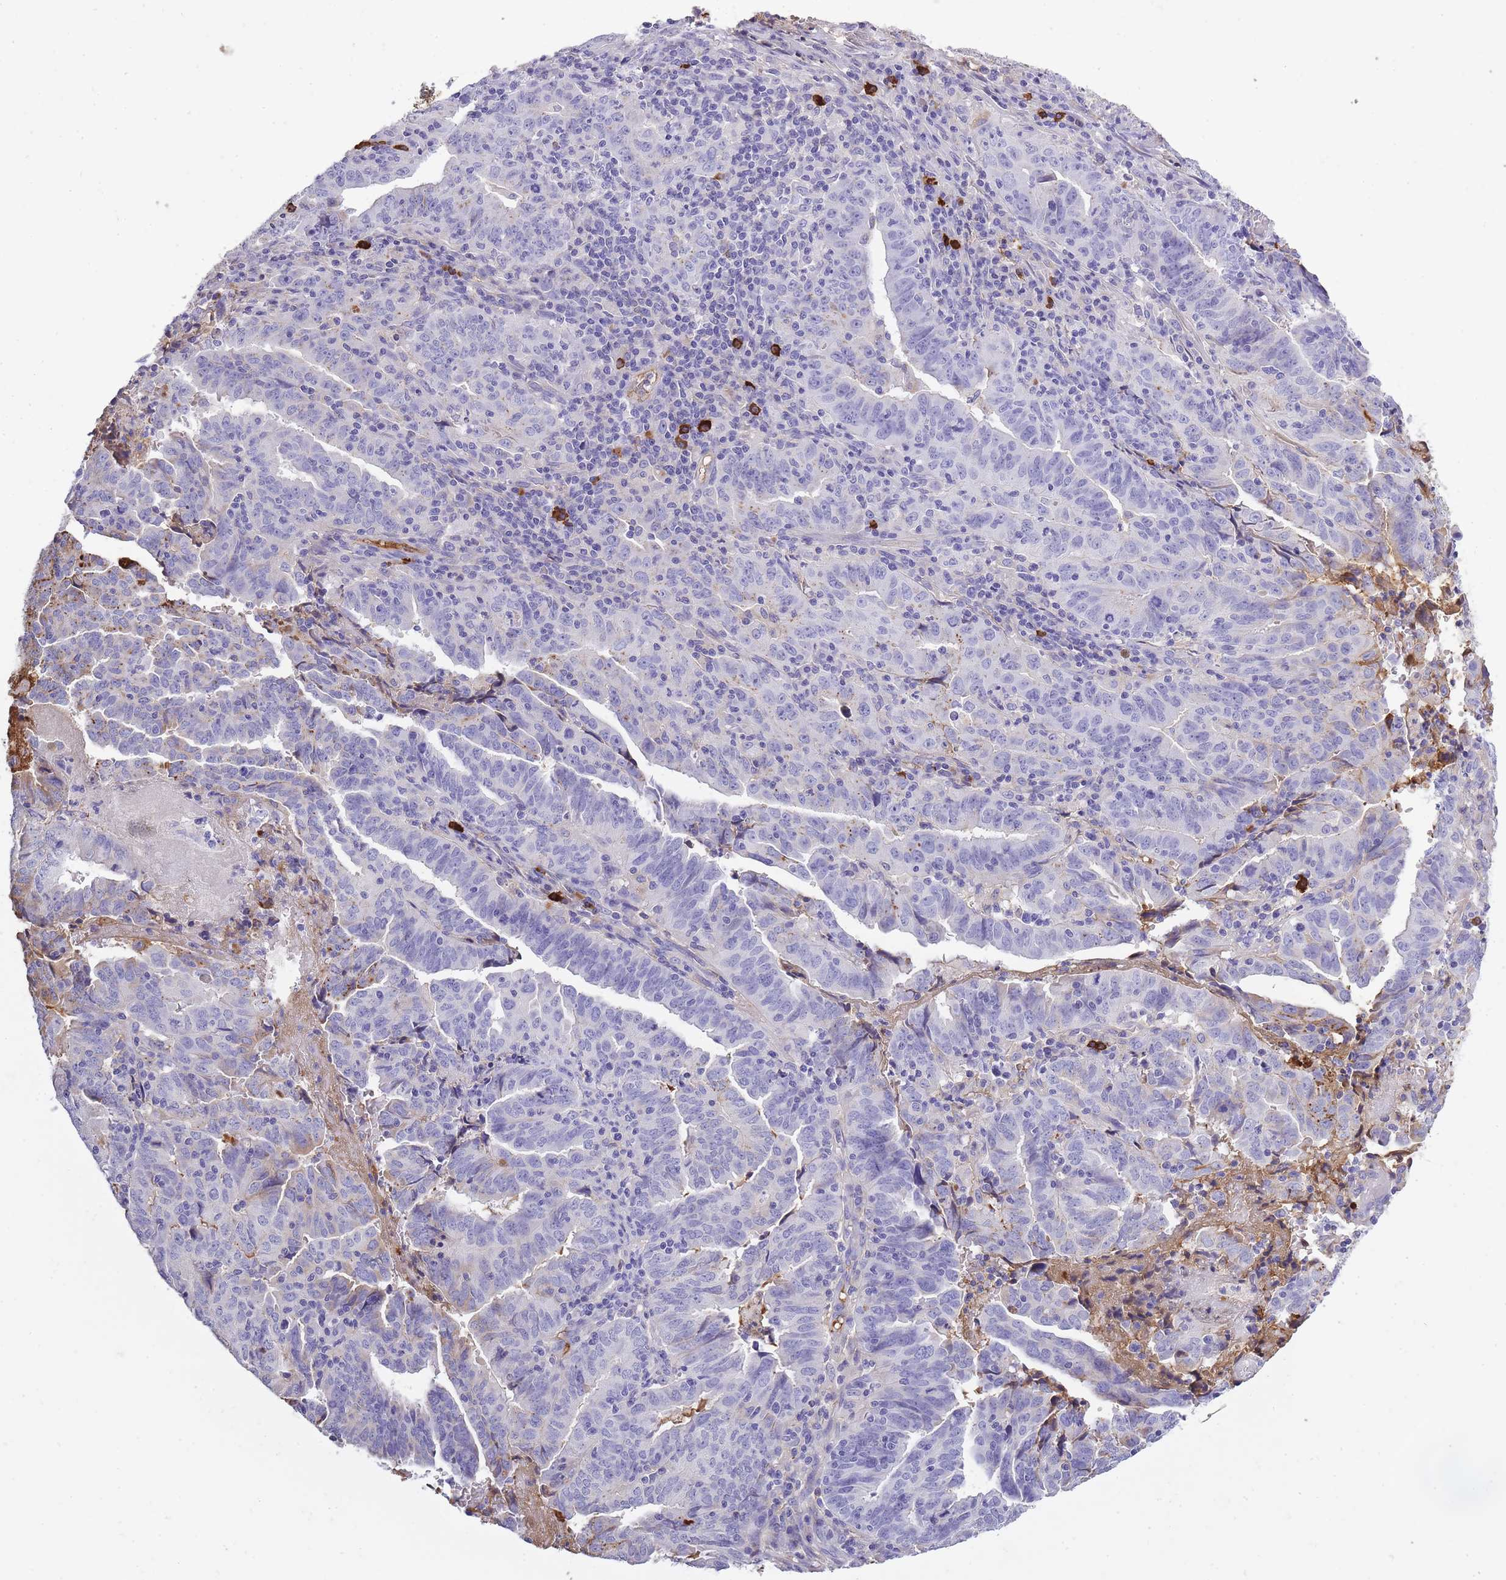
{"staining": {"intensity": "negative", "quantity": "none", "location": "none"}, "tissue": "endometrial cancer", "cell_type": "Tumor cells", "image_type": "cancer", "snomed": [{"axis": "morphology", "description": "Adenocarcinoma, NOS"}, {"axis": "topography", "description": "Endometrium"}], "caption": "Immunohistochemistry (IHC) image of neoplastic tissue: endometrial cancer (adenocarcinoma) stained with DAB (3,3'-diaminobenzidine) exhibits no significant protein expression in tumor cells.", "gene": "IGKV1D-42", "patient": {"sex": "female", "age": 60}}